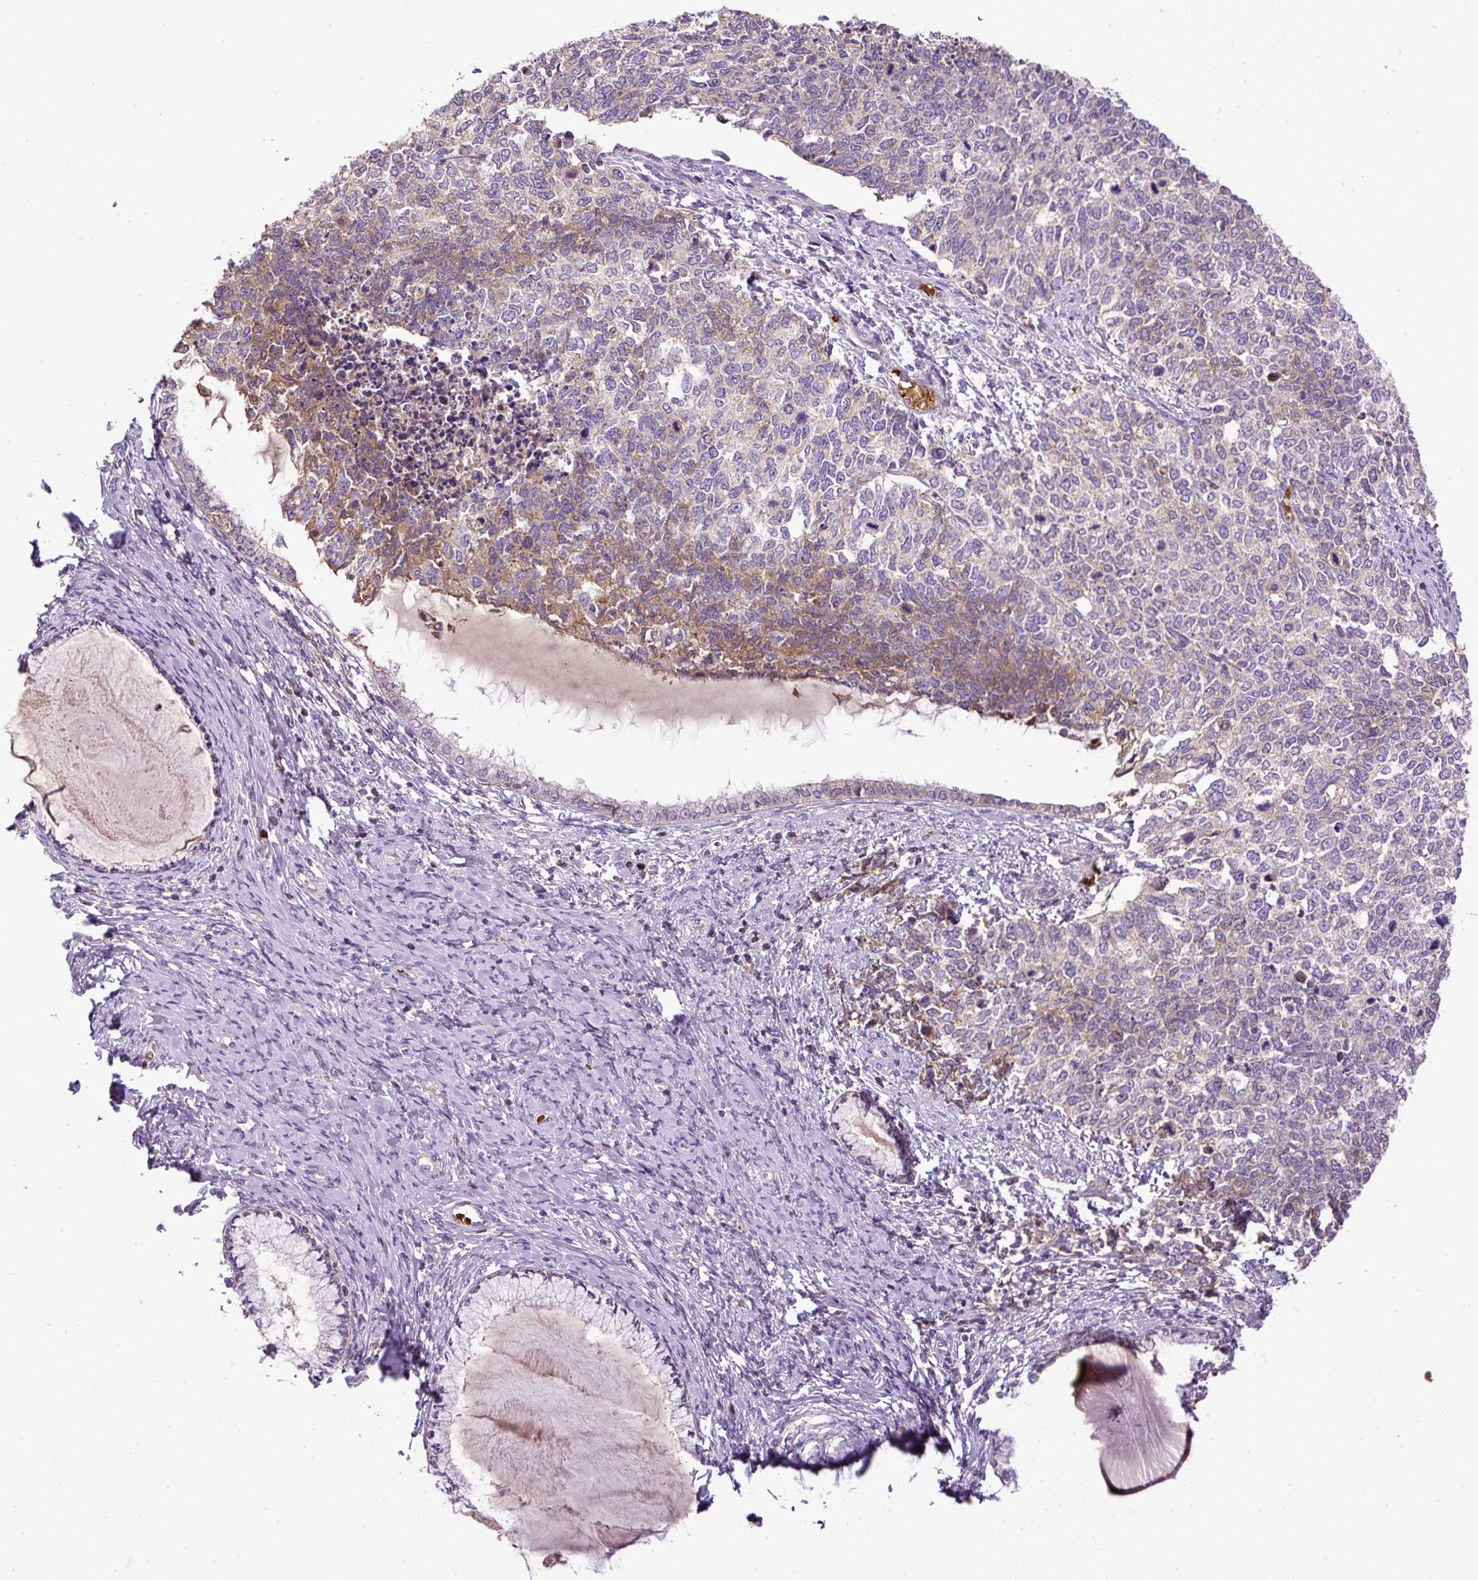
{"staining": {"intensity": "weak", "quantity": "<25%", "location": "cytoplasmic/membranous"}, "tissue": "cervical cancer", "cell_type": "Tumor cells", "image_type": "cancer", "snomed": [{"axis": "morphology", "description": "Squamous cell carcinoma, NOS"}, {"axis": "topography", "description": "Cervix"}], "caption": "Protein analysis of cervical cancer exhibits no significant staining in tumor cells.", "gene": "CXCL13", "patient": {"sex": "female", "age": 63}}